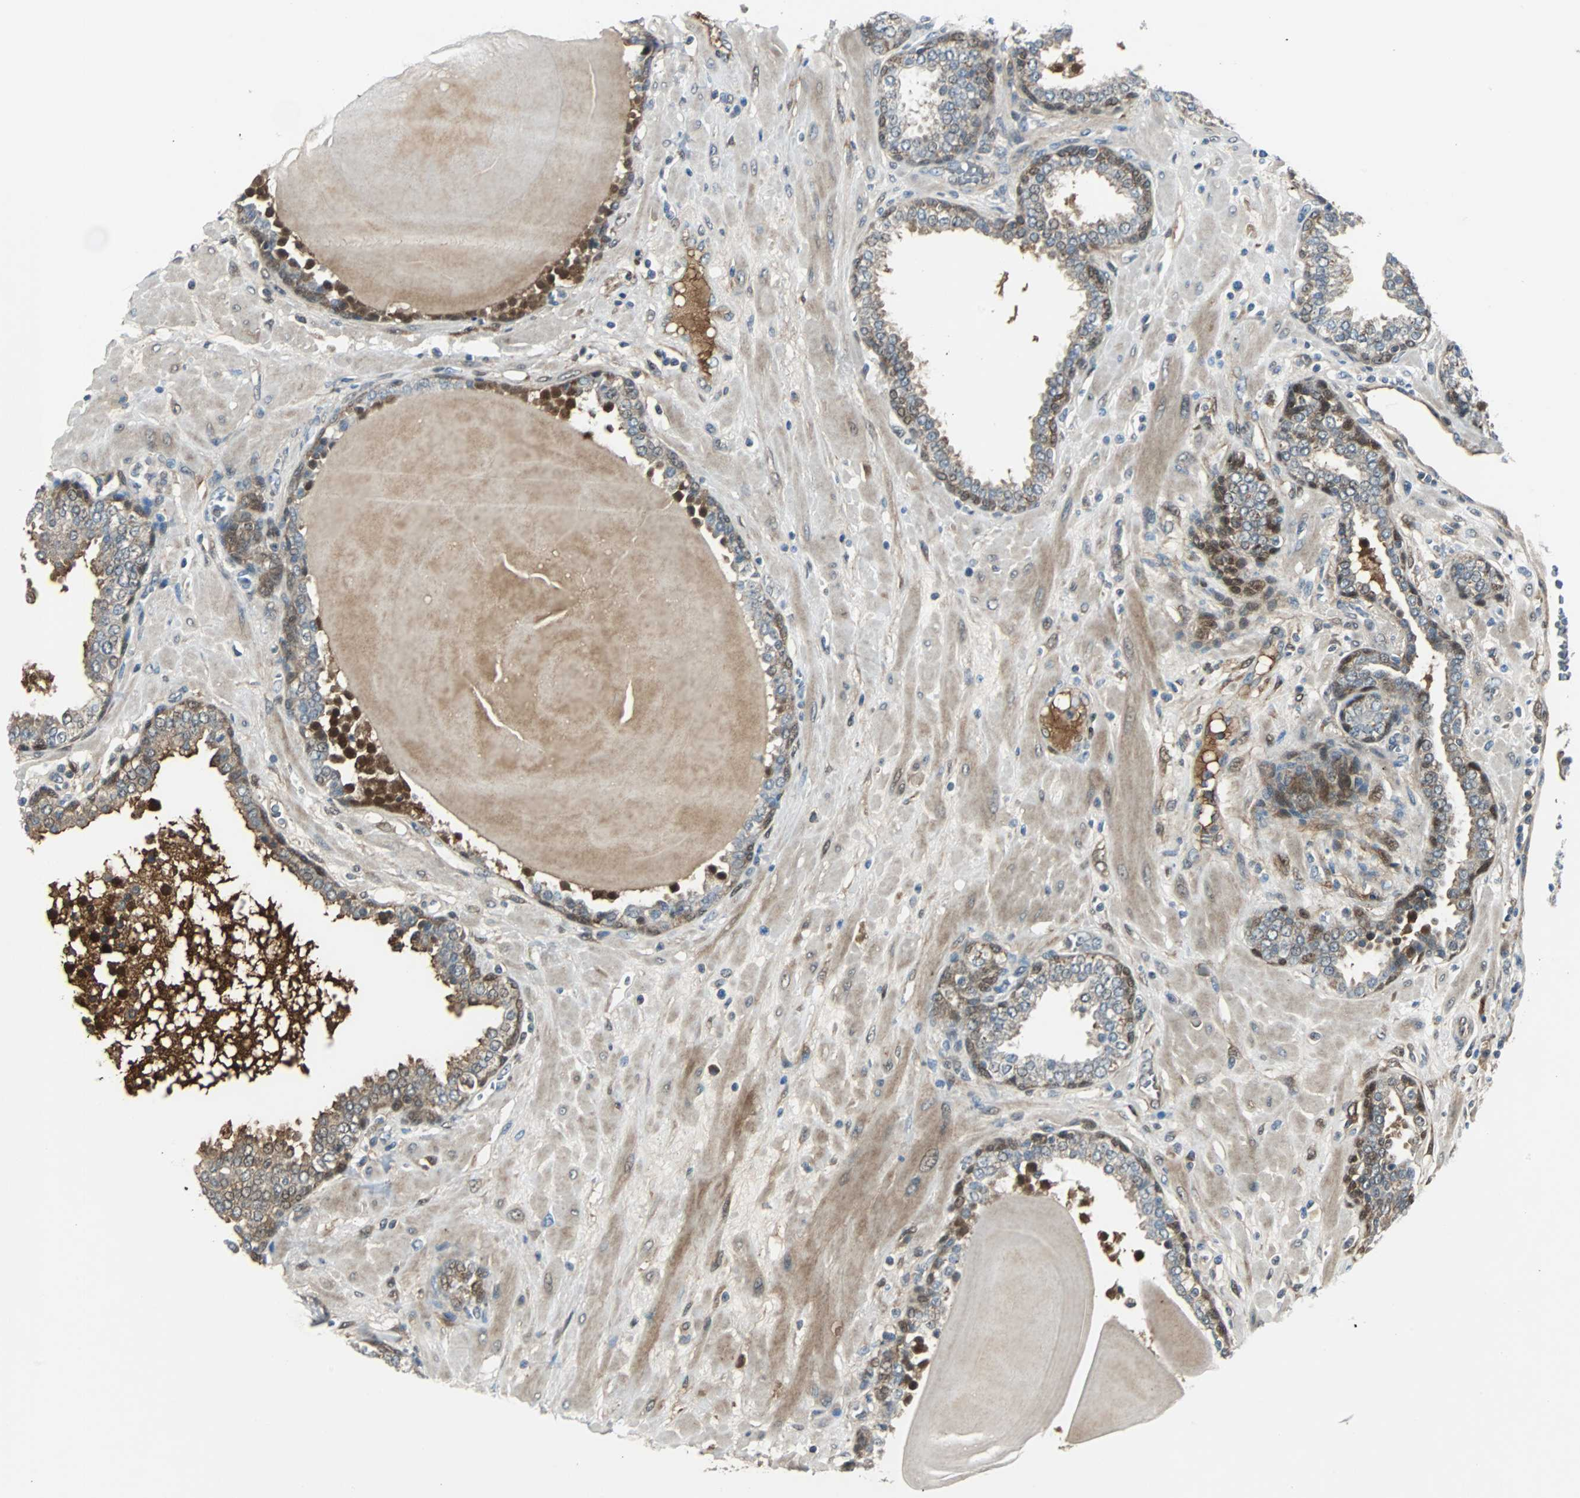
{"staining": {"intensity": "strong", "quantity": "25%-75%", "location": "cytoplasmic/membranous,nuclear"}, "tissue": "prostate", "cell_type": "Glandular cells", "image_type": "normal", "snomed": [{"axis": "morphology", "description": "Normal tissue, NOS"}, {"axis": "topography", "description": "Prostate"}], "caption": "Immunohistochemistry (IHC) (DAB) staining of benign prostate exhibits strong cytoplasmic/membranous,nuclear protein positivity in about 25%-75% of glandular cells.", "gene": "FHL2", "patient": {"sex": "male", "age": 51}}